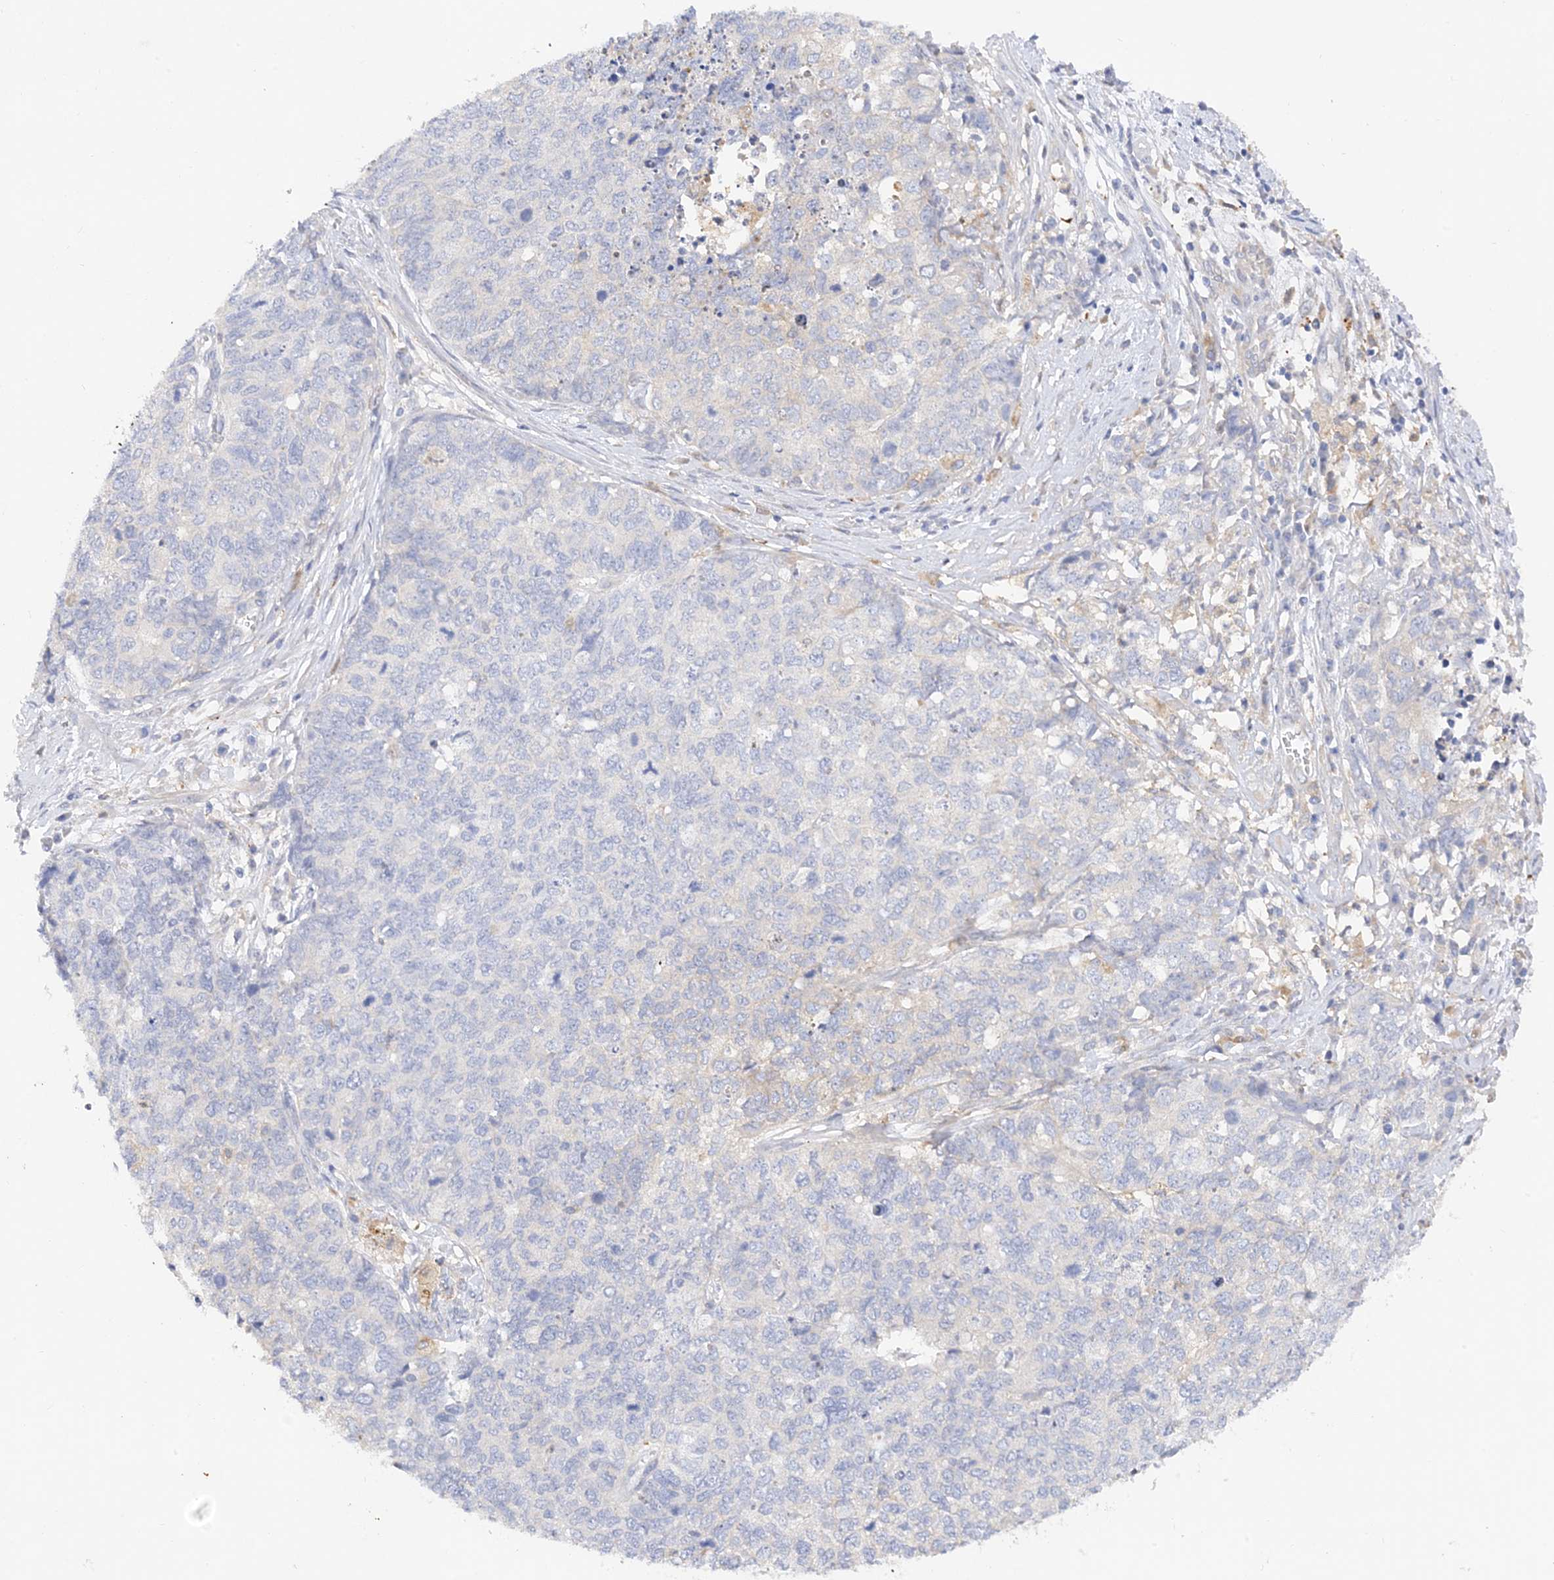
{"staining": {"intensity": "negative", "quantity": "none", "location": "none"}, "tissue": "cervical cancer", "cell_type": "Tumor cells", "image_type": "cancer", "snomed": [{"axis": "morphology", "description": "Squamous cell carcinoma, NOS"}, {"axis": "topography", "description": "Cervix"}], "caption": "Tumor cells are negative for brown protein staining in squamous cell carcinoma (cervical). Brightfield microscopy of immunohistochemistry (IHC) stained with DAB (3,3'-diaminobenzidine) (brown) and hematoxylin (blue), captured at high magnification.", "gene": "ARV1", "patient": {"sex": "female", "age": 63}}